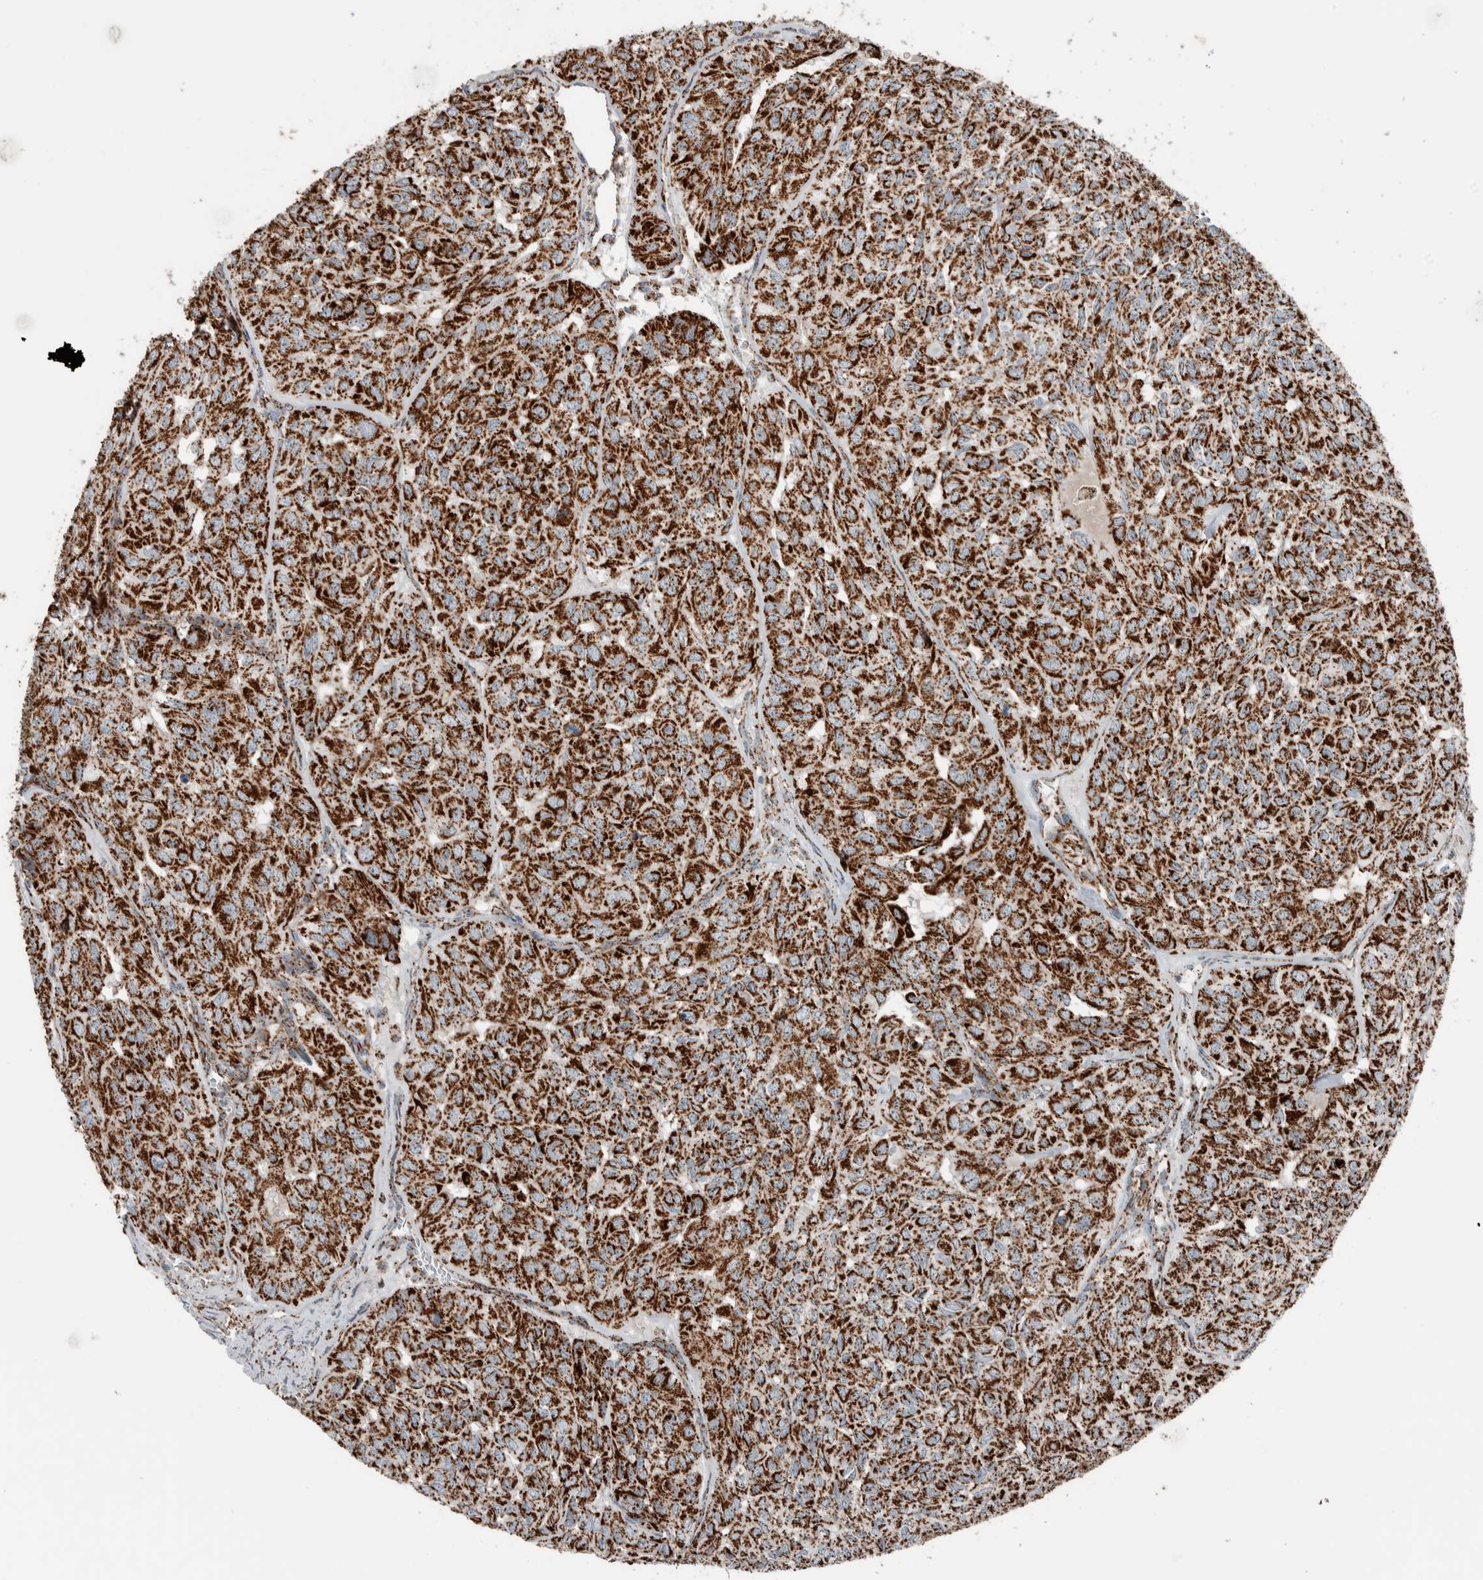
{"staining": {"intensity": "strong", "quantity": ">75%", "location": "cytoplasmic/membranous"}, "tissue": "head and neck cancer", "cell_type": "Tumor cells", "image_type": "cancer", "snomed": [{"axis": "morphology", "description": "Adenocarcinoma, NOS"}, {"axis": "topography", "description": "Salivary gland, NOS"}, {"axis": "topography", "description": "Head-Neck"}], "caption": "Immunohistochemical staining of head and neck adenocarcinoma demonstrates high levels of strong cytoplasmic/membranous staining in about >75% of tumor cells.", "gene": "CNTROB", "patient": {"sex": "female", "age": 76}}